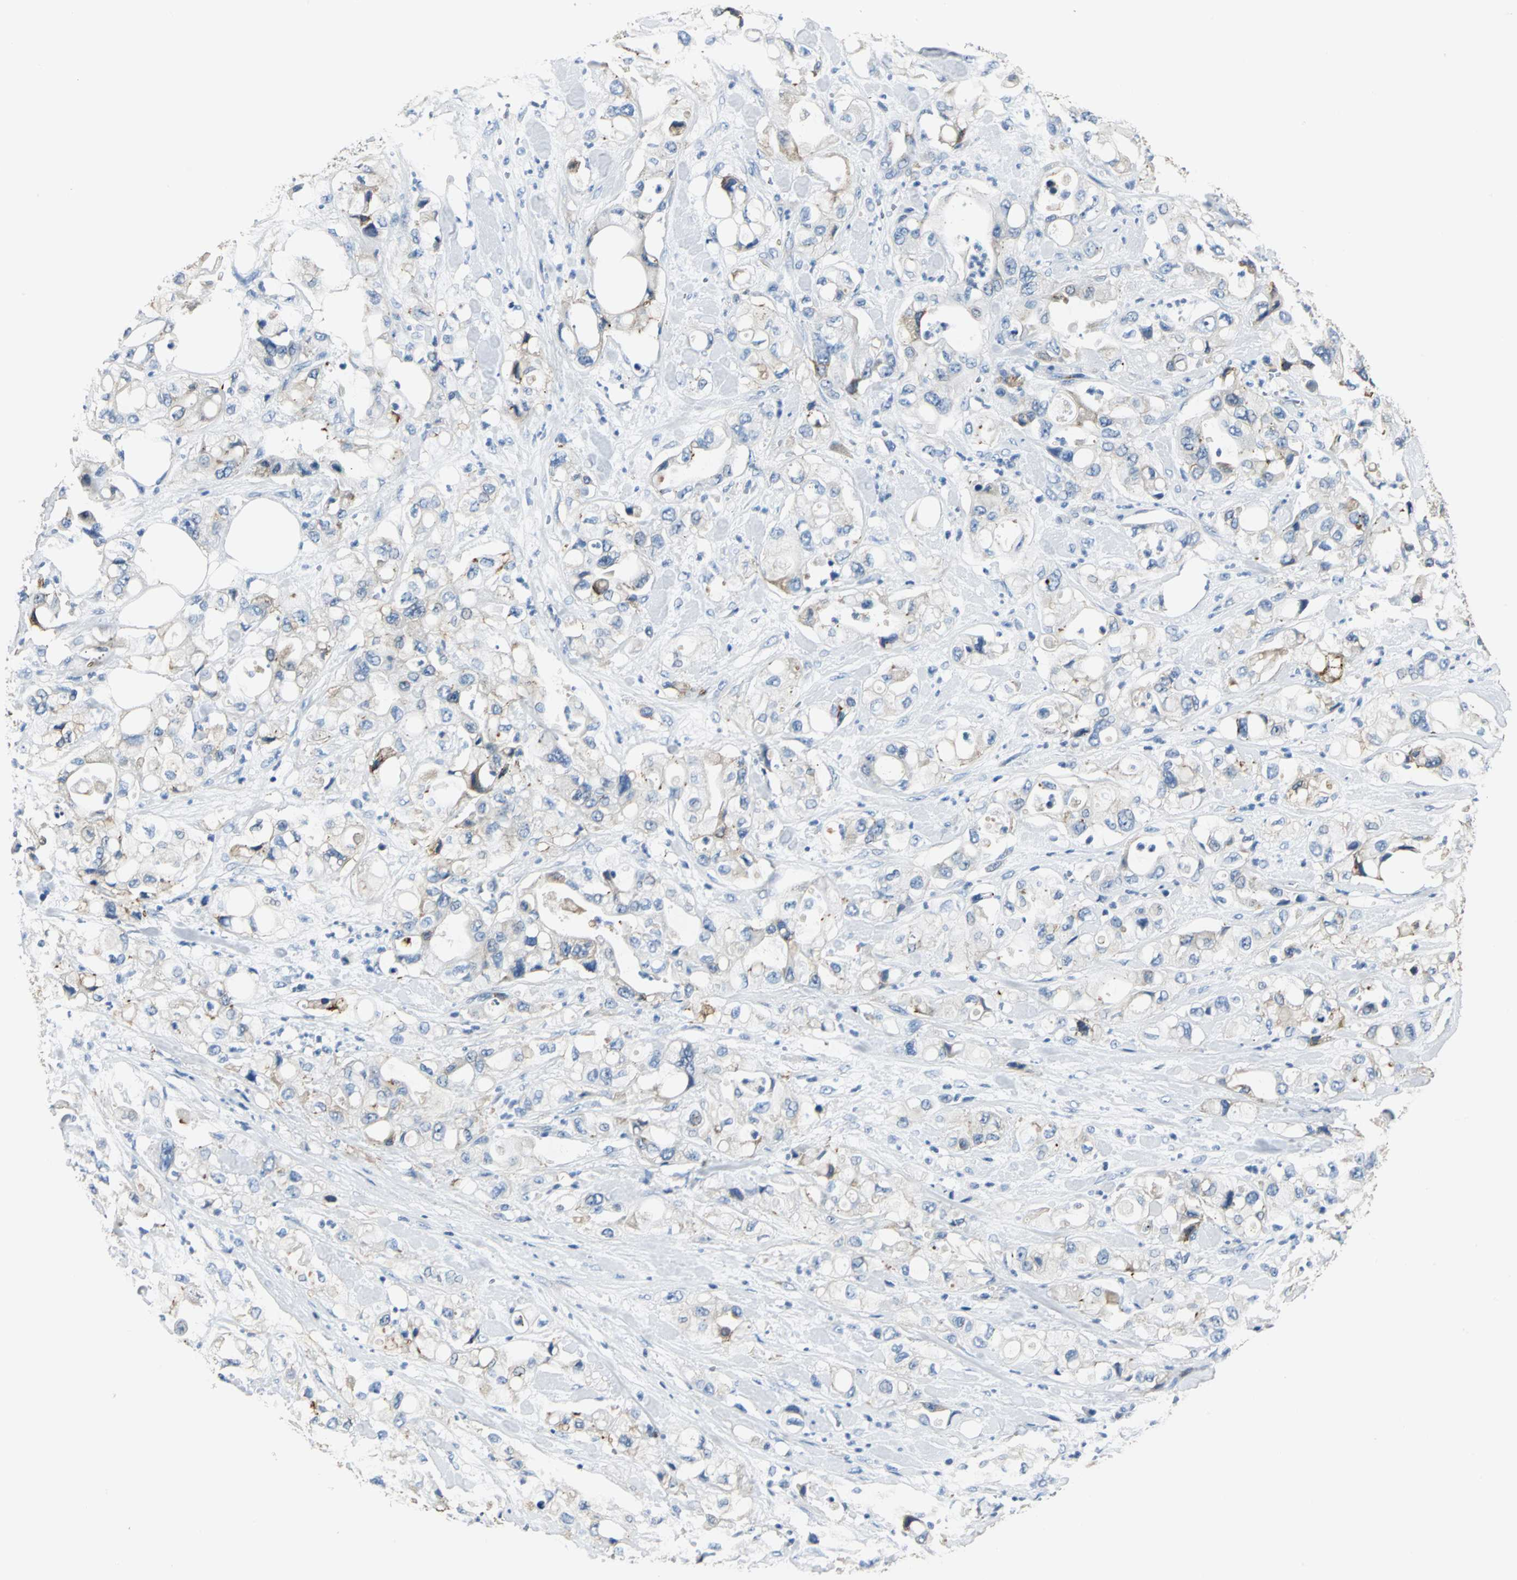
{"staining": {"intensity": "weak", "quantity": "<25%", "location": "cytoplasmic/membranous"}, "tissue": "pancreatic cancer", "cell_type": "Tumor cells", "image_type": "cancer", "snomed": [{"axis": "morphology", "description": "Adenocarcinoma, NOS"}, {"axis": "topography", "description": "Pancreas"}], "caption": "Image shows no protein staining in tumor cells of adenocarcinoma (pancreatic) tissue.", "gene": "B3GNT2", "patient": {"sex": "male", "age": 70}}